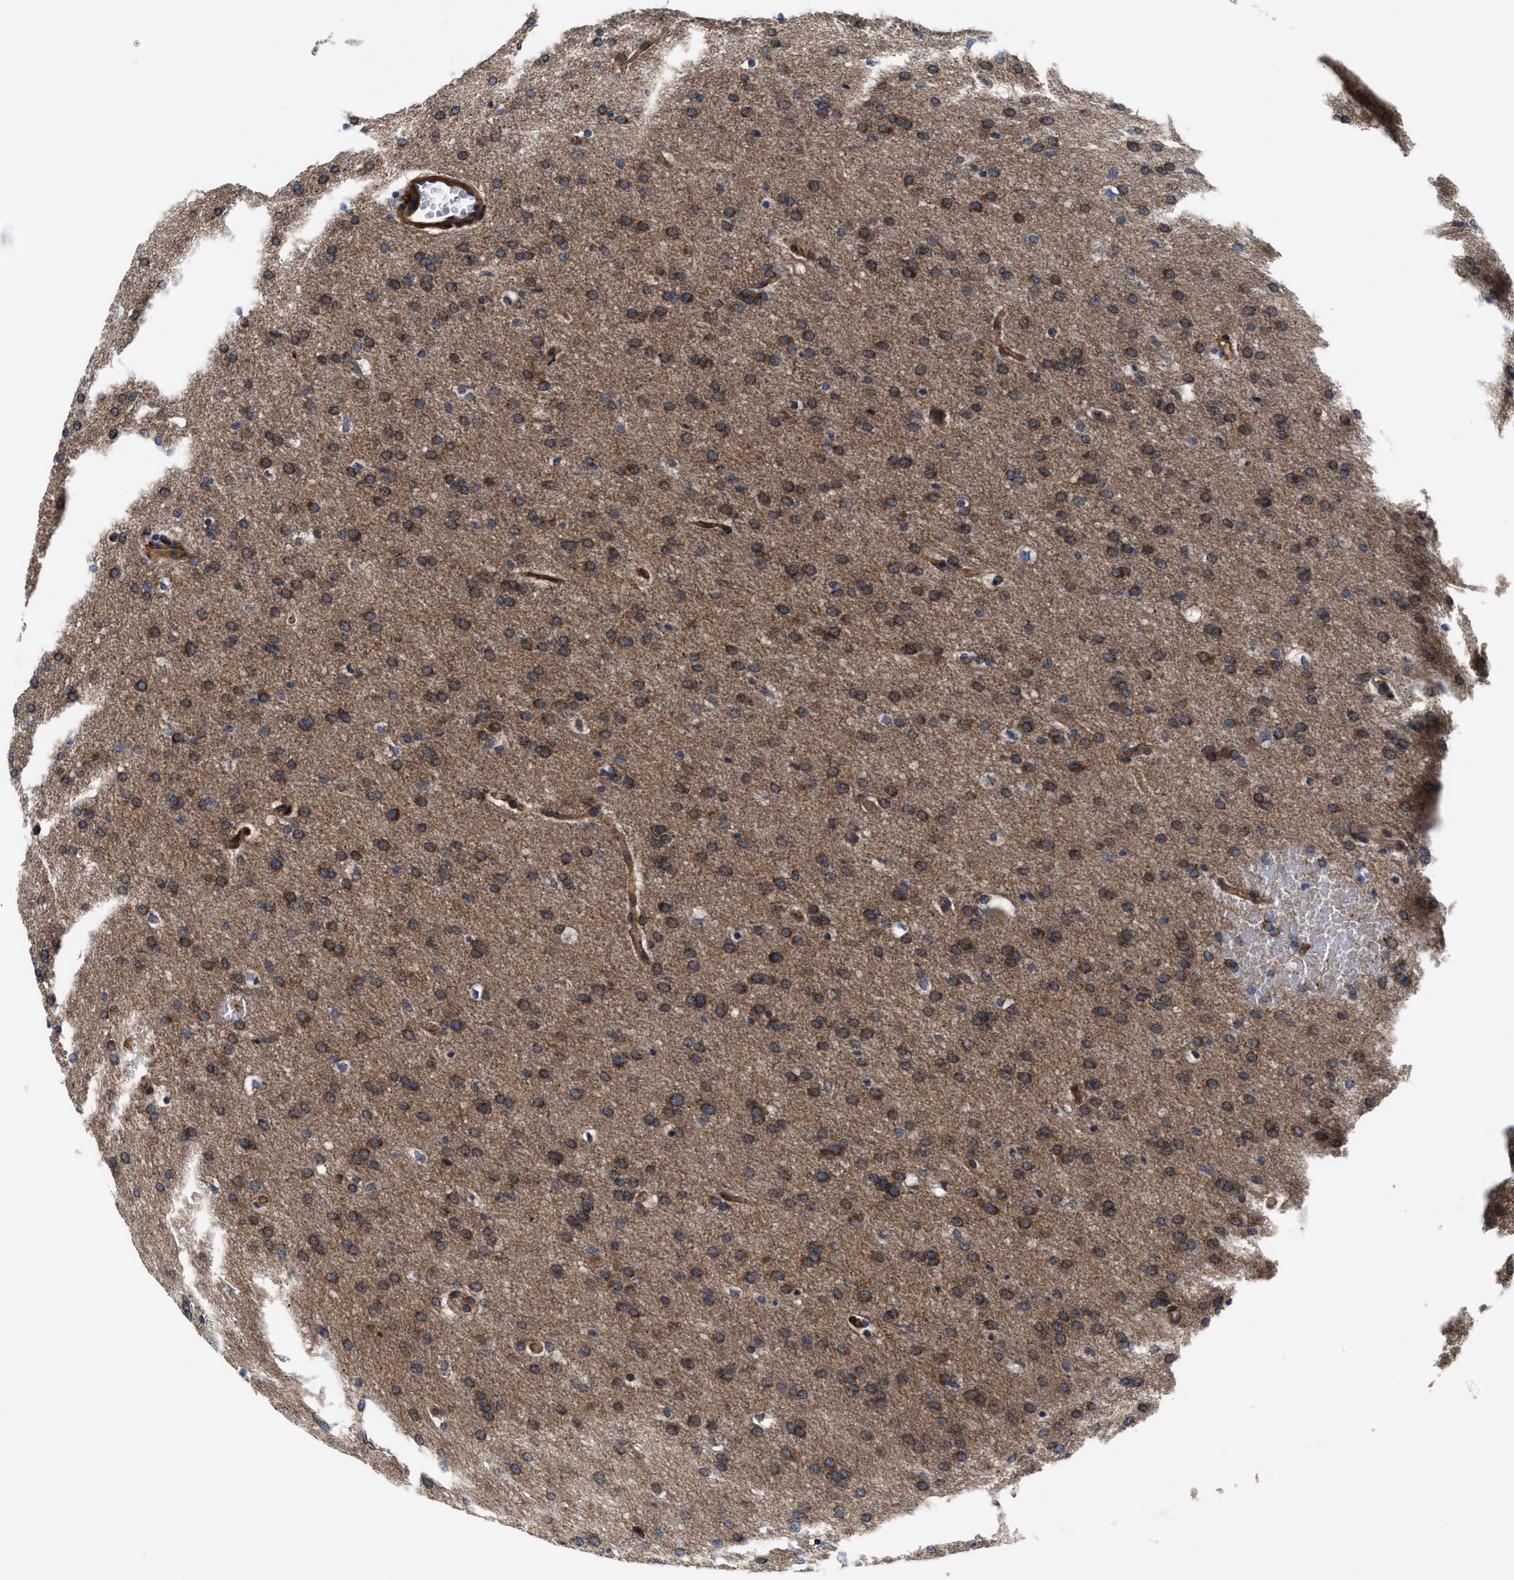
{"staining": {"intensity": "moderate", "quantity": ">75%", "location": "cytoplasmic/membranous"}, "tissue": "glioma", "cell_type": "Tumor cells", "image_type": "cancer", "snomed": [{"axis": "morphology", "description": "Glioma, malignant, Low grade"}, {"axis": "topography", "description": "Brain"}], "caption": "IHC of glioma exhibits medium levels of moderate cytoplasmic/membranous expression in approximately >75% of tumor cells. The staining is performed using DAB (3,3'-diaminobenzidine) brown chromogen to label protein expression. The nuclei are counter-stained blue using hematoxylin.", "gene": "SLC12A2", "patient": {"sex": "female", "age": 37}}